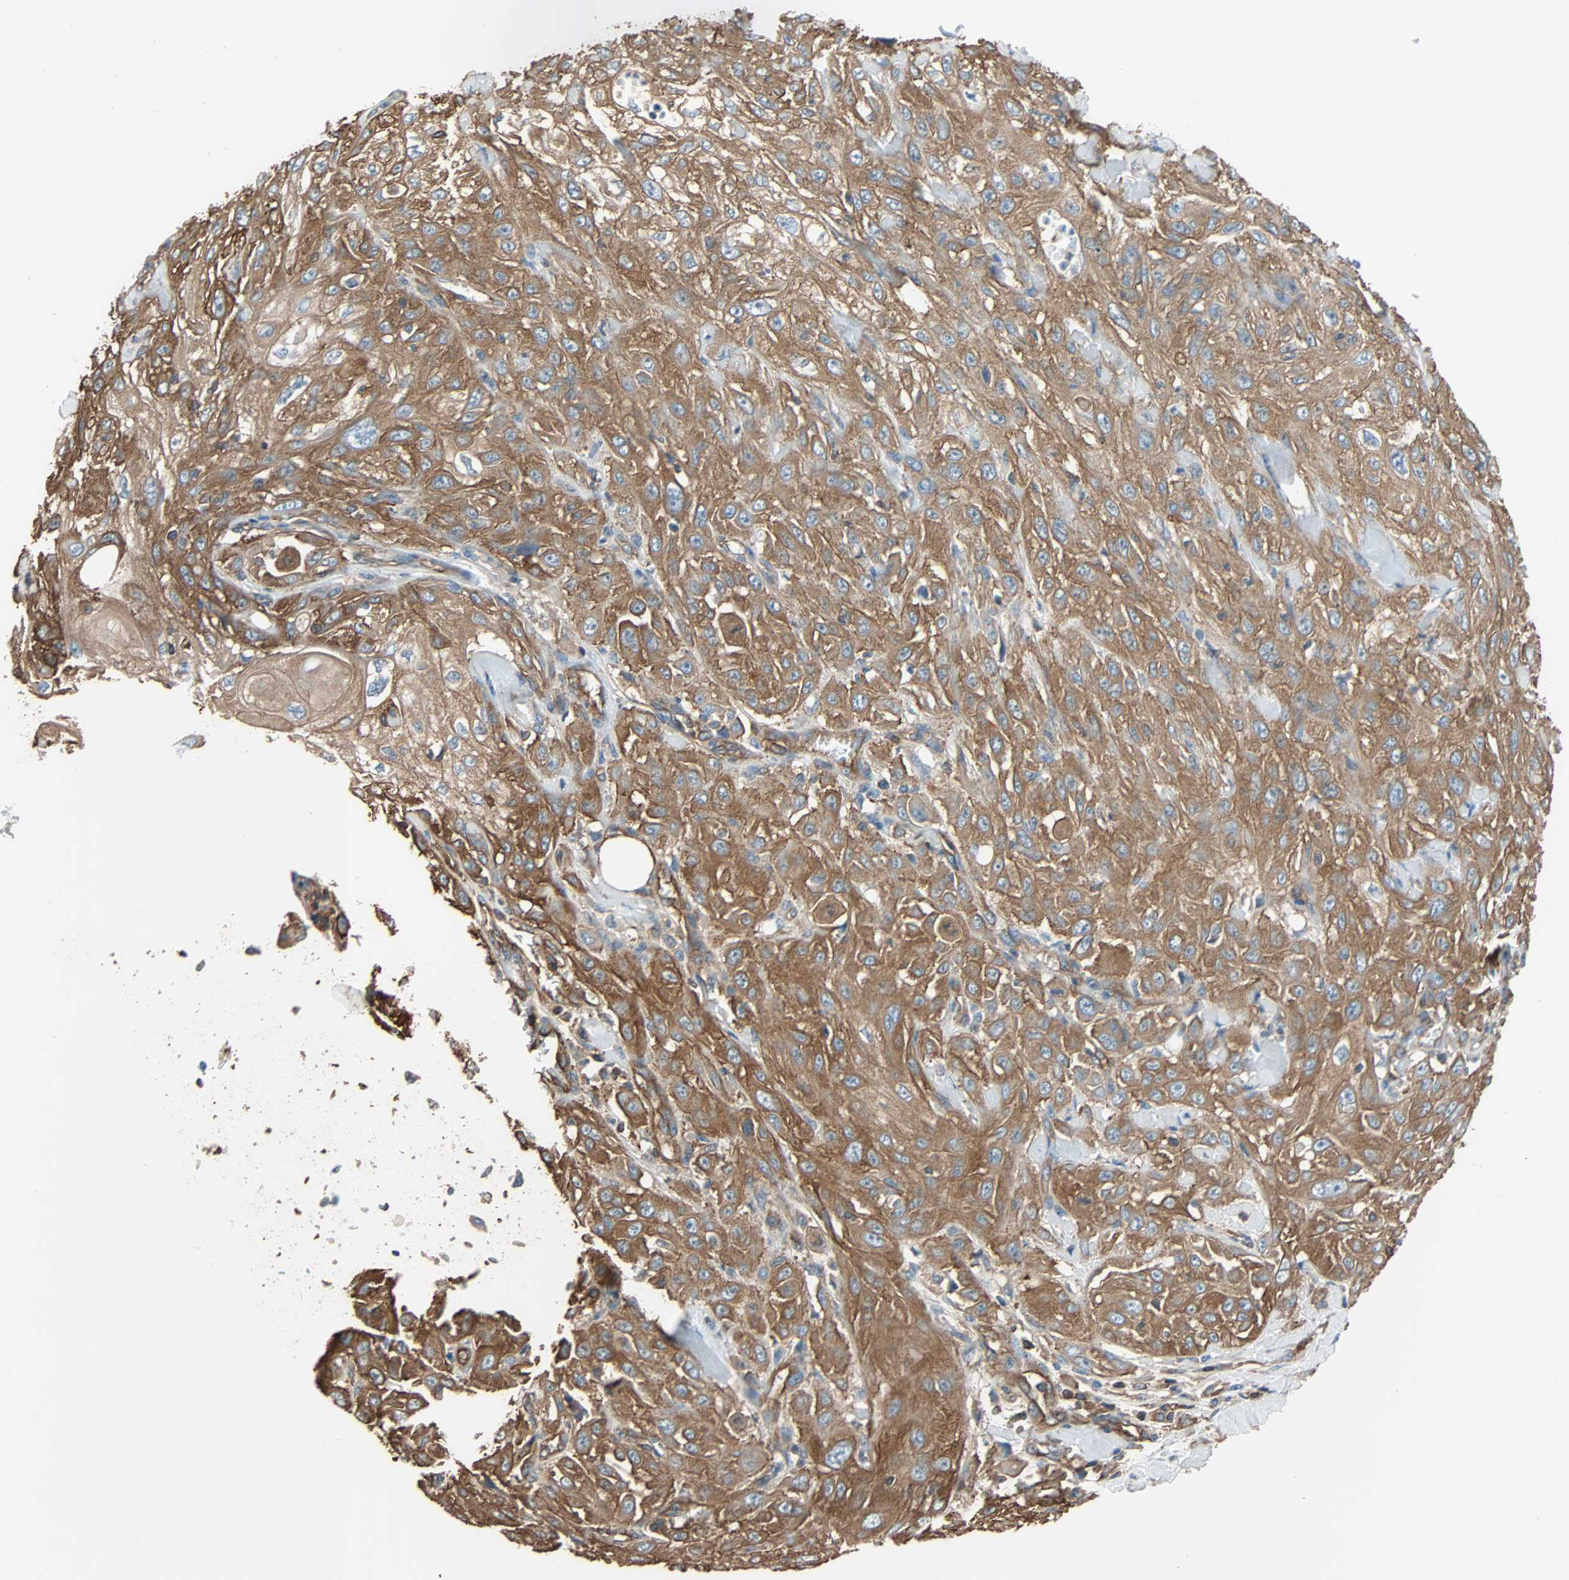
{"staining": {"intensity": "moderate", "quantity": ">75%", "location": "cytoplasmic/membranous"}, "tissue": "skin cancer", "cell_type": "Tumor cells", "image_type": "cancer", "snomed": [{"axis": "morphology", "description": "Squamous cell carcinoma, NOS"}, {"axis": "morphology", "description": "Squamous cell carcinoma, metastatic, NOS"}, {"axis": "topography", "description": "Skin"}, {"axis": "topography", "description": "Lymph node"}], "caption": "The photomicrograph demonstrates immunohistochemical staining of skin cancer (squamous cell carcinoma). There is moderate cytoplasmic/membranous staining is identified in approximately >75% of tumor cells.", "gene": "GALNT10", "patient": {"sex": "male", "age": 75}}